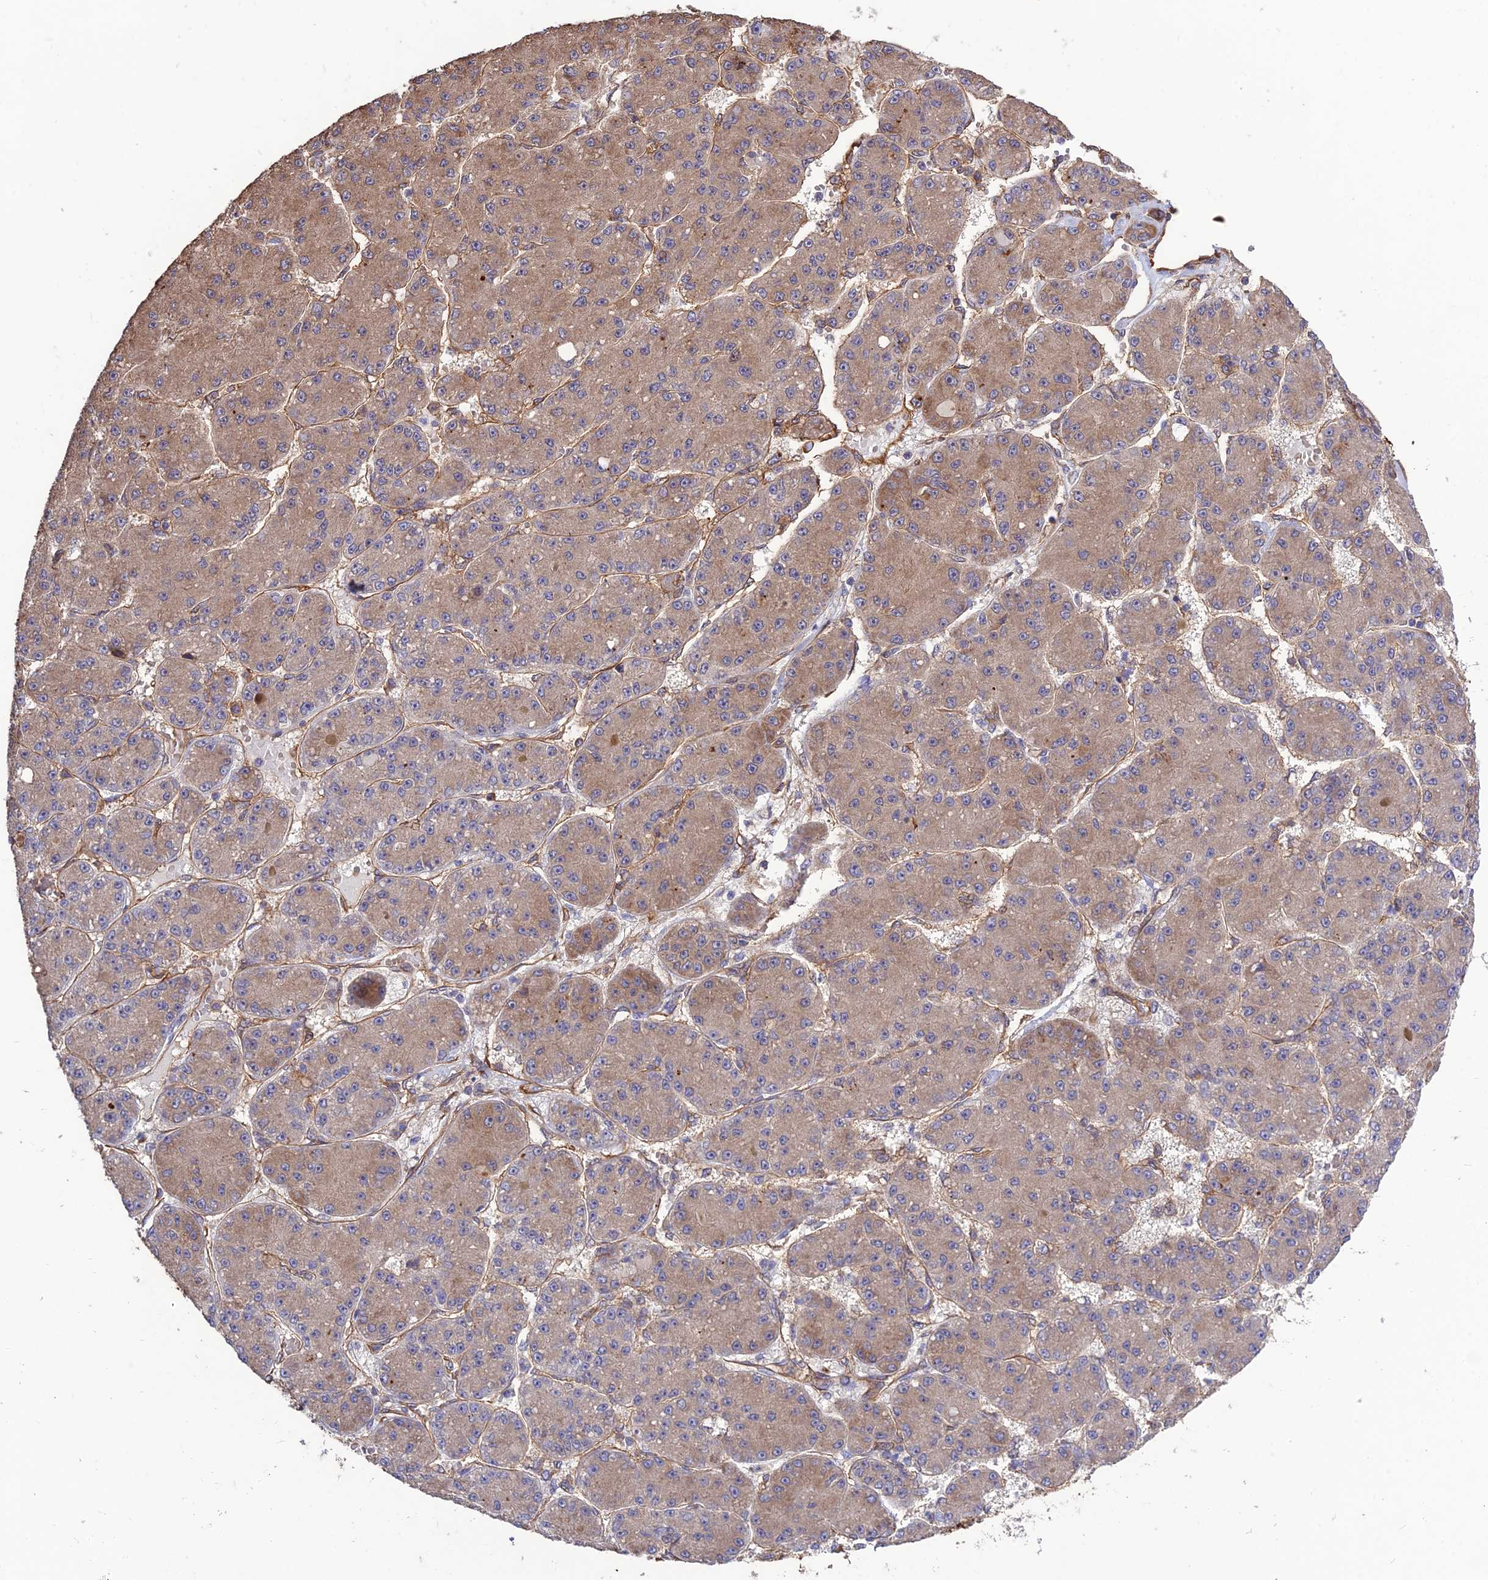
{"staining": {"intensity": "weak", "quantity": ">75%", "location": "cytoplasmic/membranous"}, "tissue": "liver cancer", "cell_type": "Tumor cells", "image_type": "cancer", "snomed": [{"axis": "morphology", "description": "Carcinoma, Hepatocellular, NOS"}, {"axis": "topography", "description": "Liver"}], "caption": "Immunohistochemical staining of liver cancer (hepatocellular carcinoma) shows weak cytoplasmic/membranous protein positivity in approximately >75% of tumor cells. (brown staining indicates protein expression, while blue staining denotes nuclei).", "gene": "CRTAP", "patient": {"sex": "male", "age": 67}}